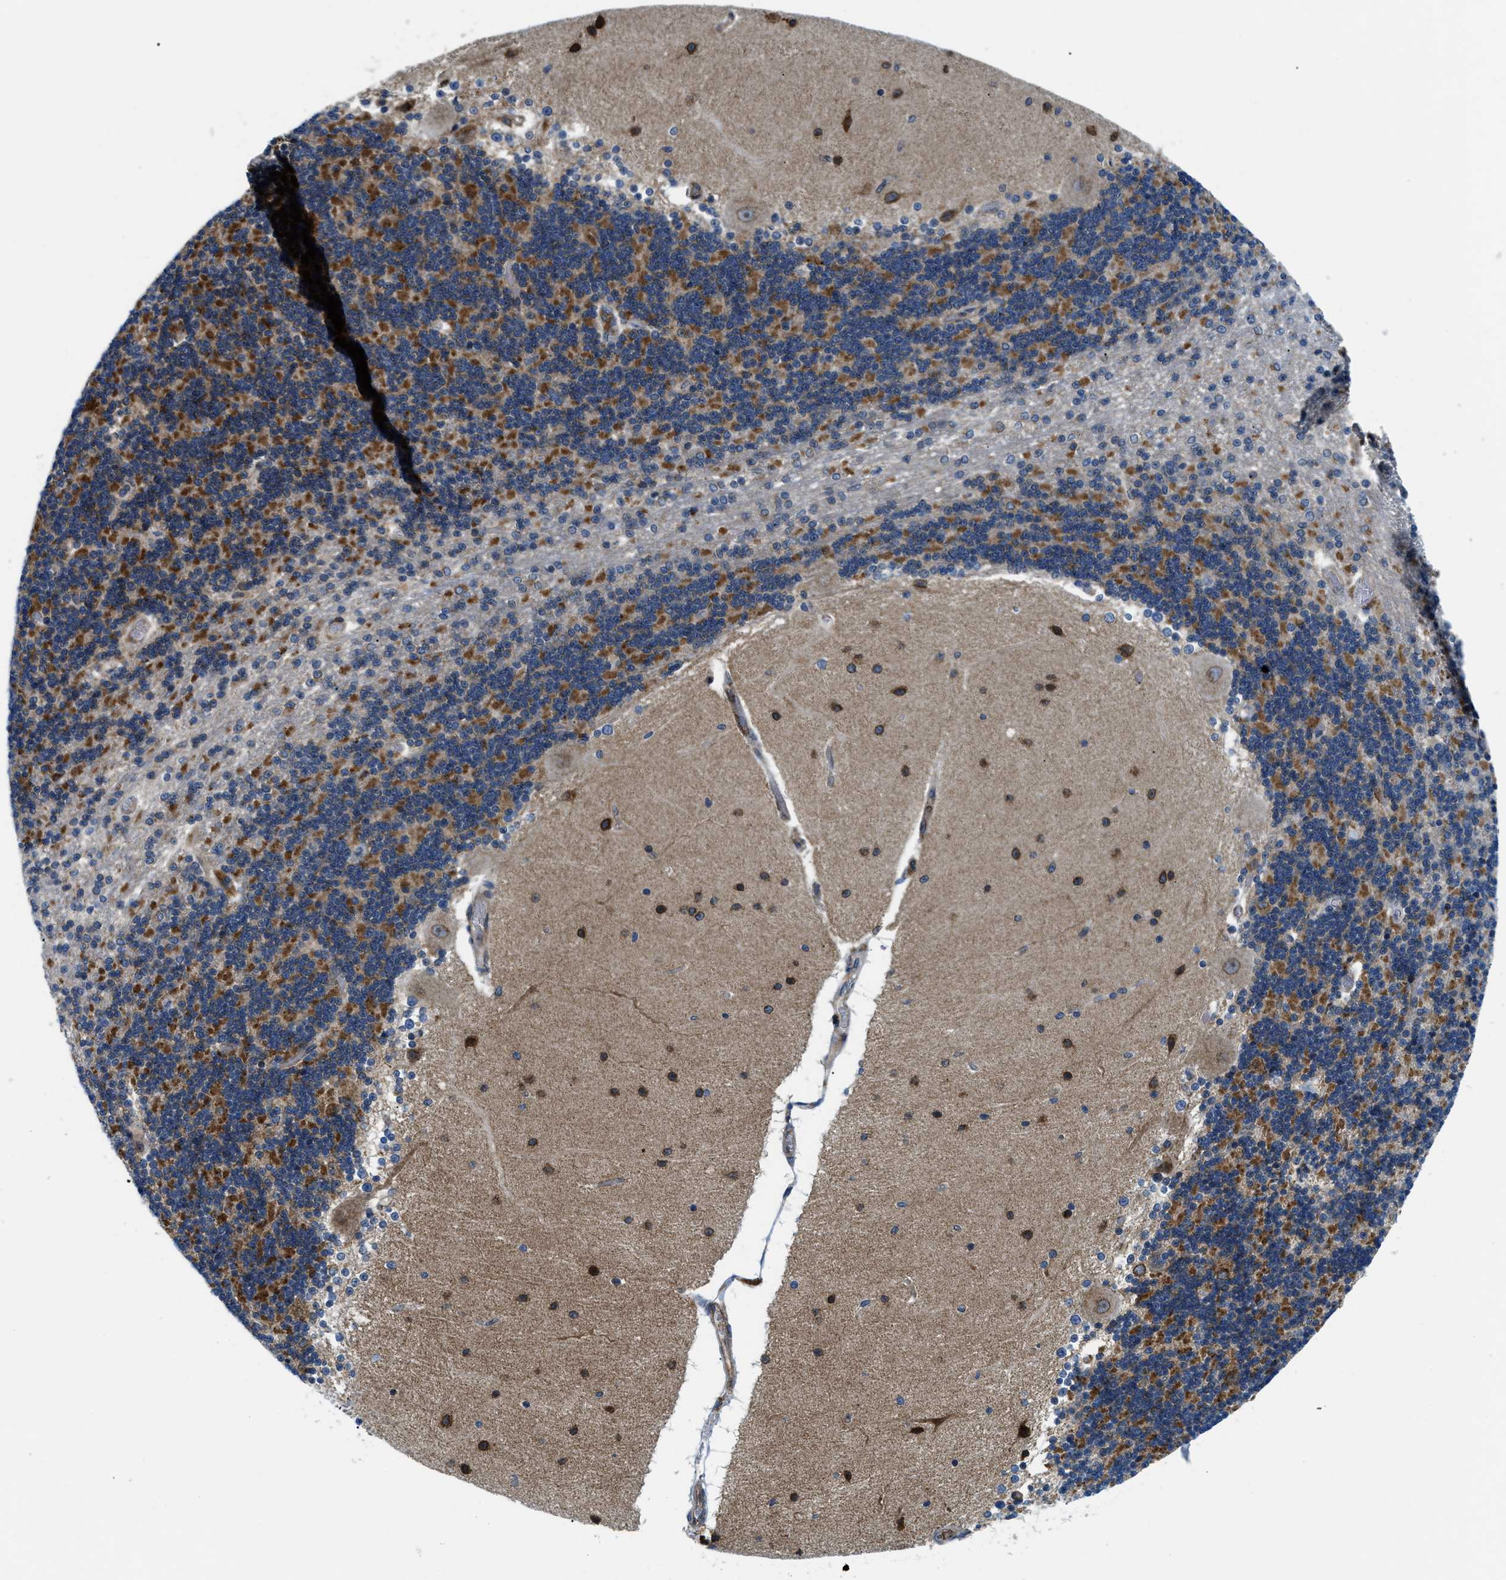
{"staining": {"intensity": "strong", "quantity": "25%-75%", "location": "cytoplasmic/membranous"}, "tissue": "cerebellum", "cell_type": "Cells in granular layer", "image_type": "normal", "snomed": [{"axis": "morphology", "description": "Normal tissue, NOS"}, {"axis": "topography", "description": "Cerebellum"}], "caption": "Immunohistochemical staining of benign cerebellum demonstrates high levels of strong cytoplasmic/membranous expression in about 25%-75% of cells in granular layer.", "gene": "CSPG4", "patient": {"sex": "female", "age": 54}}